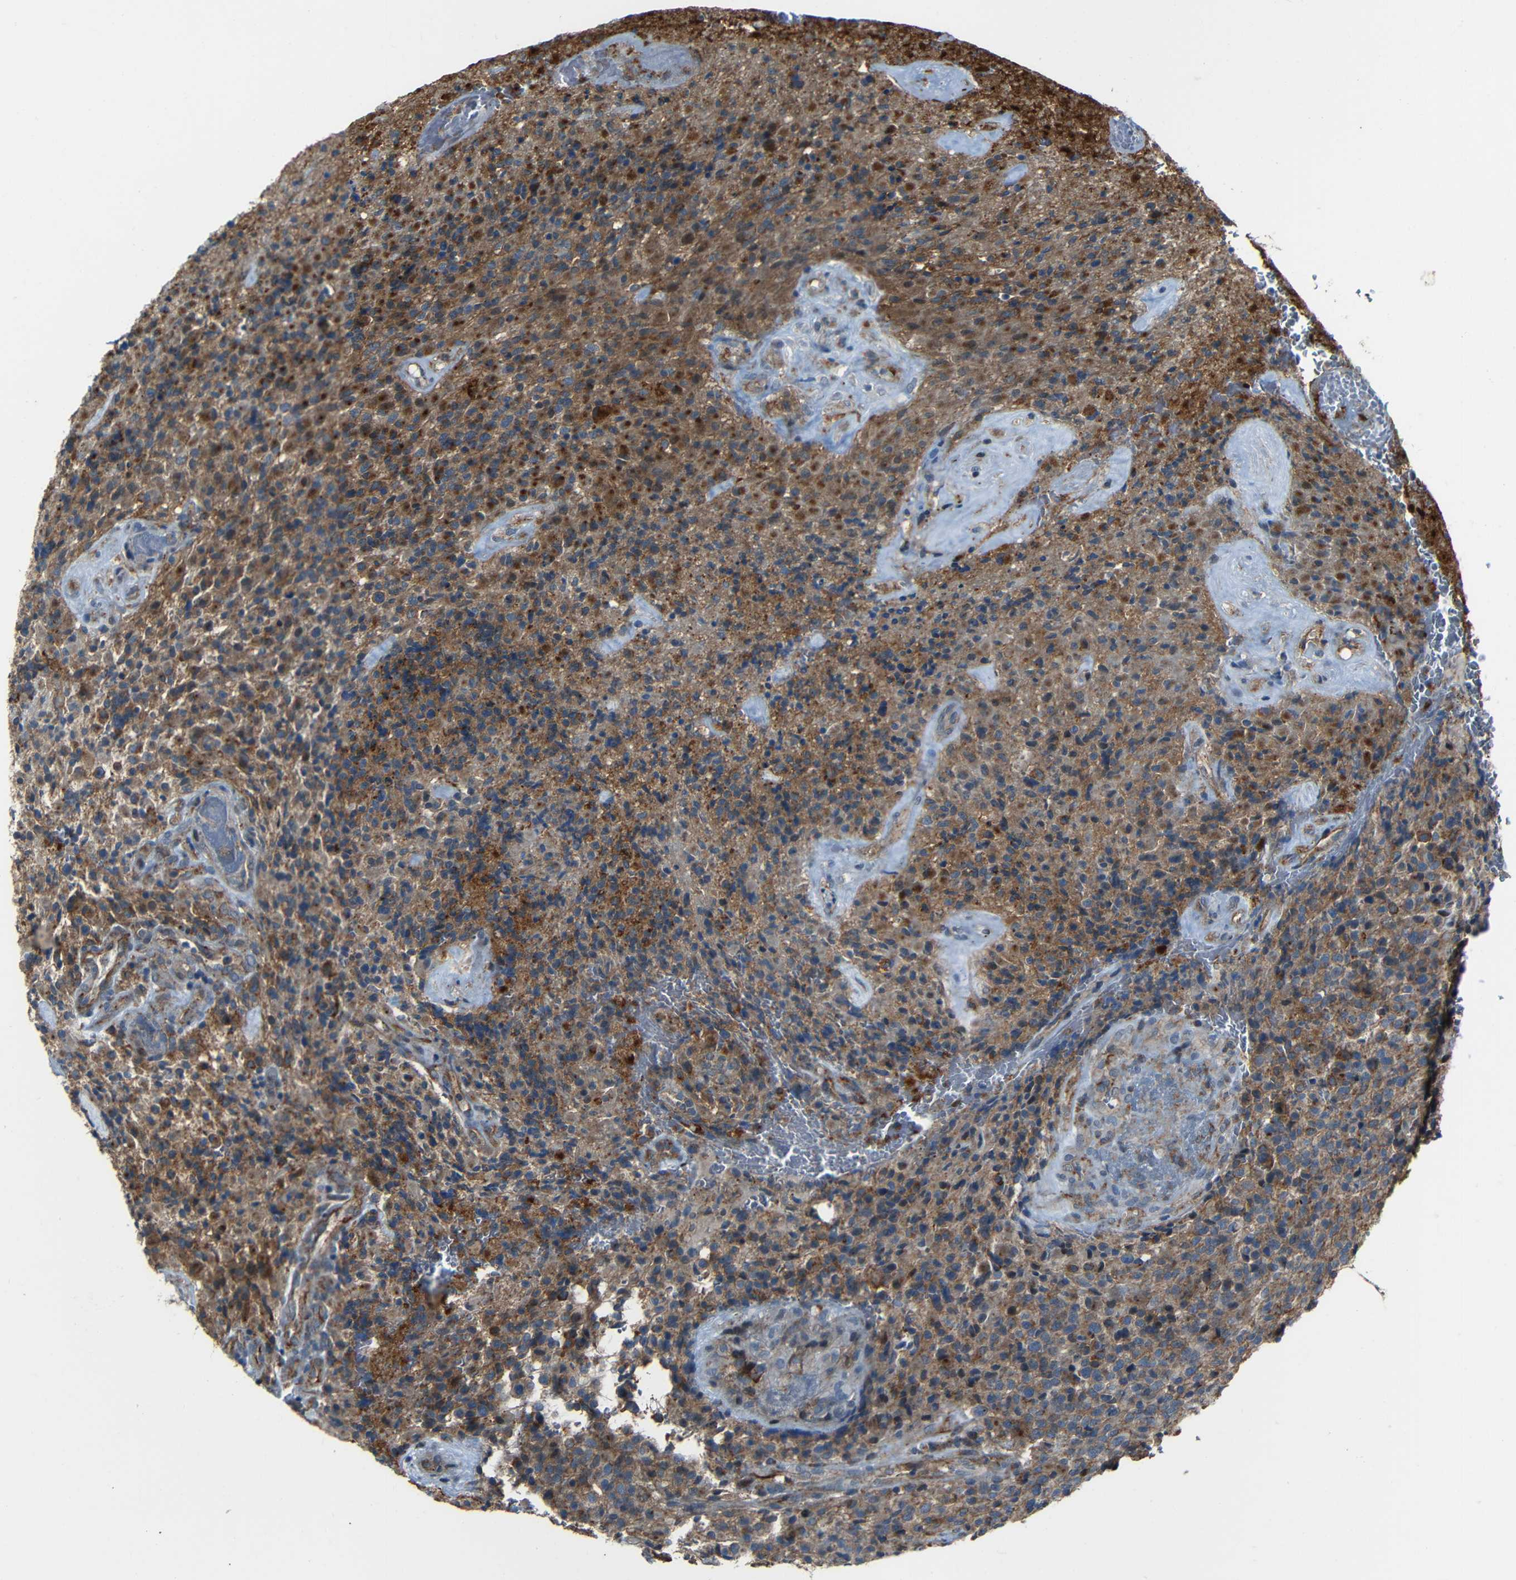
{"staining": {"intensity": "strong", "quantity": "25%-75%", "location": "cytoplasmic/membranous"}, "tissue": "glioma", "cell_type": "Tumor cells", "image_type": "cancer", "snomed": [{"axis": "morphology", "description": "Glioma, malignant, High grade"}, {"axis": "topography", "description": "Brain"}], "caption": "Glioma stained for a protein (brown) demonstrates strong cytoplasmic/membranous positive staining in about 25%-75% of tumor cells.", "gene": "DNAJC5", "patient": {"sex": "male", "age": 71}}